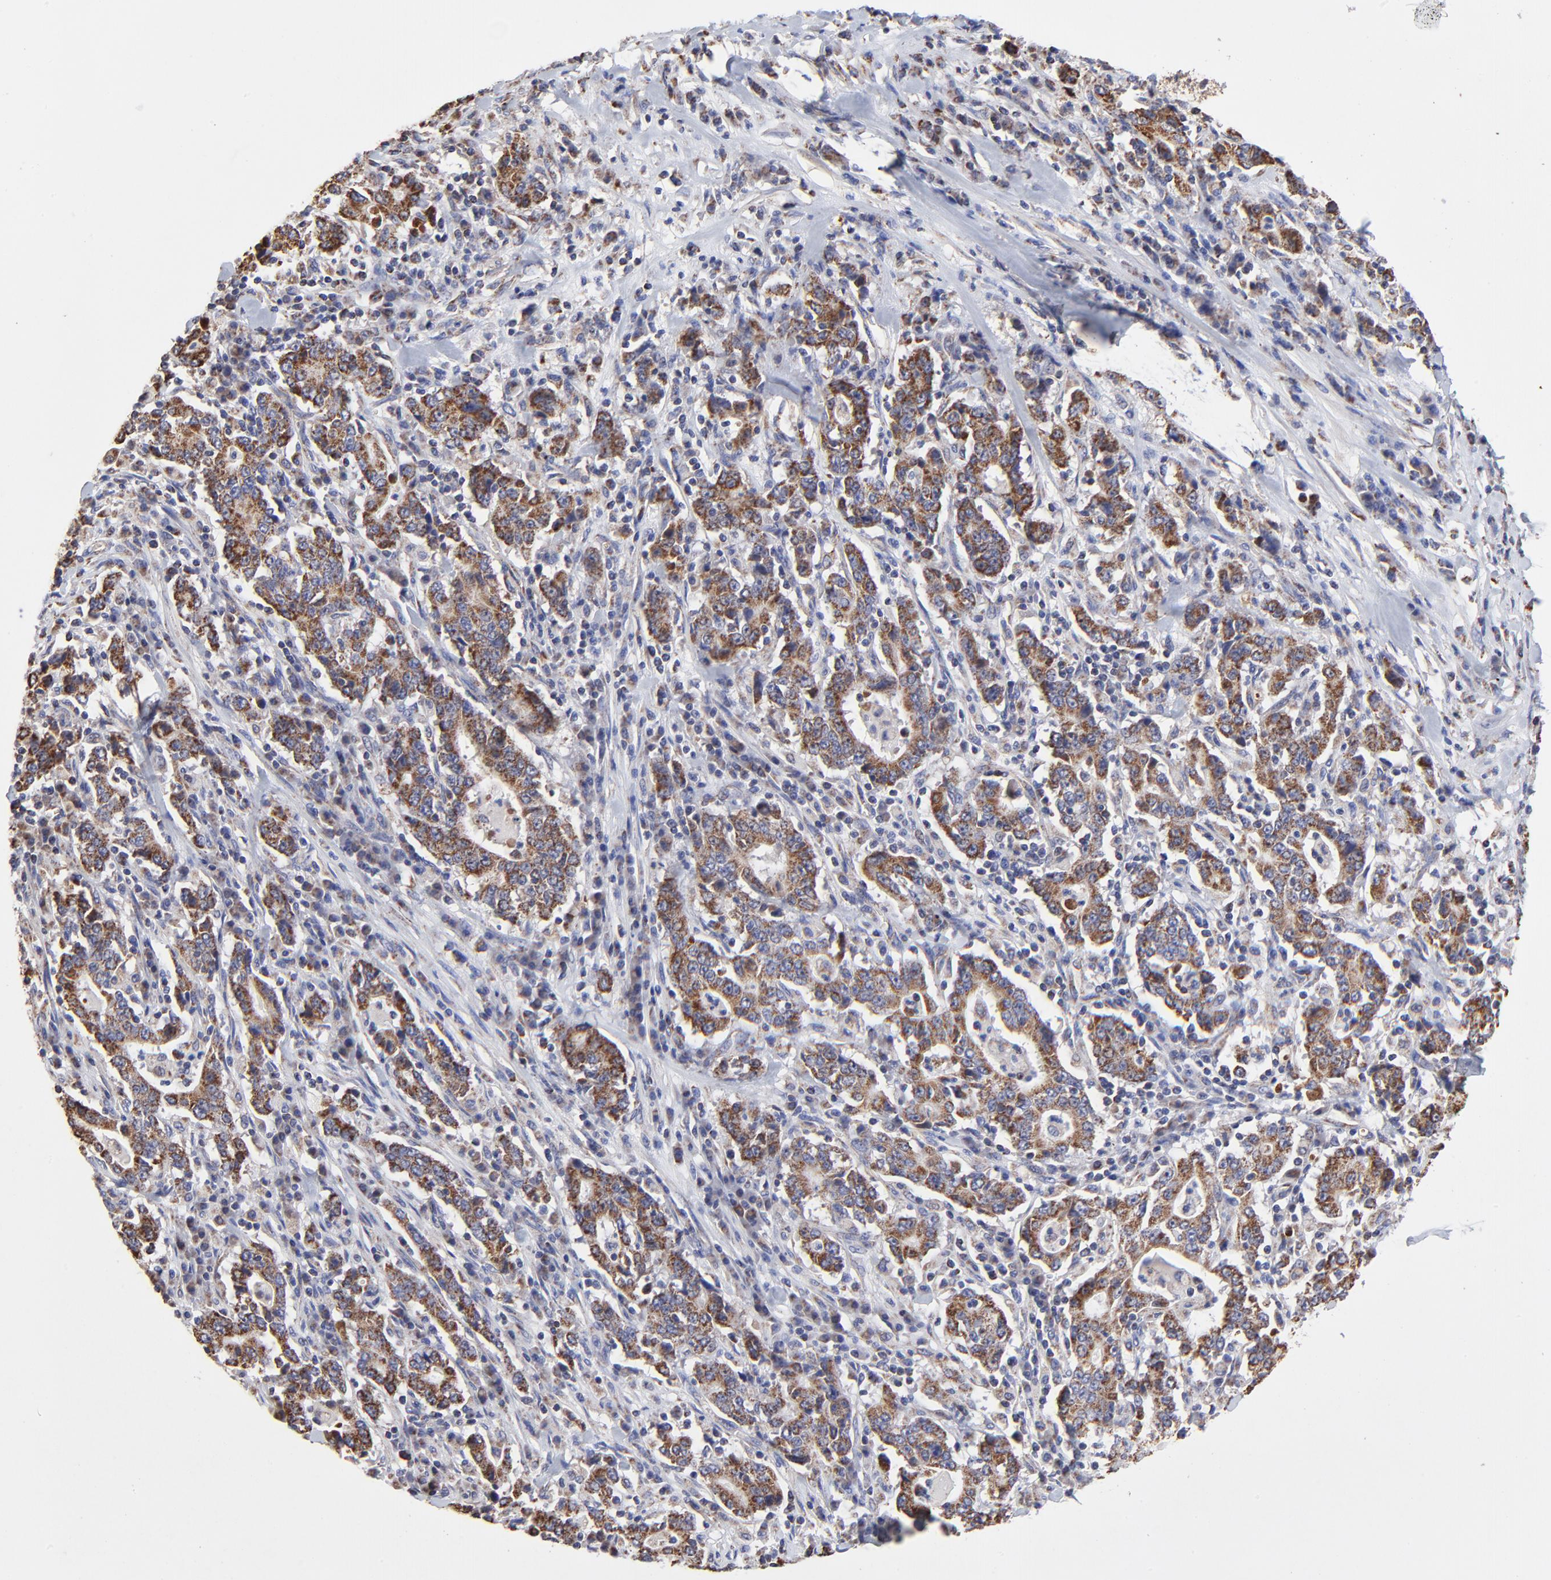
{"staining": {"intensity": "strong", "quantity": ">75%", "location": "cytoplasmic/membranous"}, "tissue": "stomach cancer", "cell_type": "Tumor cells", "image_type": "cancer", "snomed": [{"axis": "morphology", "description": "Normal tissue, NOS"}, {"axis": "morphology", "description": "Adenocarcinoma, NOS"}, {"axis": "topography", "description": "Stomach, upper"}, {"axis": "topography", "description": "Stomach"}], "caption": "Protein positivity by IHC demonstrates strong cytoplasmic/membranous positivity in about >75% of tumor cells in stomach cancer. The staining was performed using DAB (3,3'-diaminobenzidine), with brown indicating positive protein expression. Nuclei are stained blue with hematoxylin.", "gene": "SSBP1", "patient": {"sex": "male", "age": 59}}